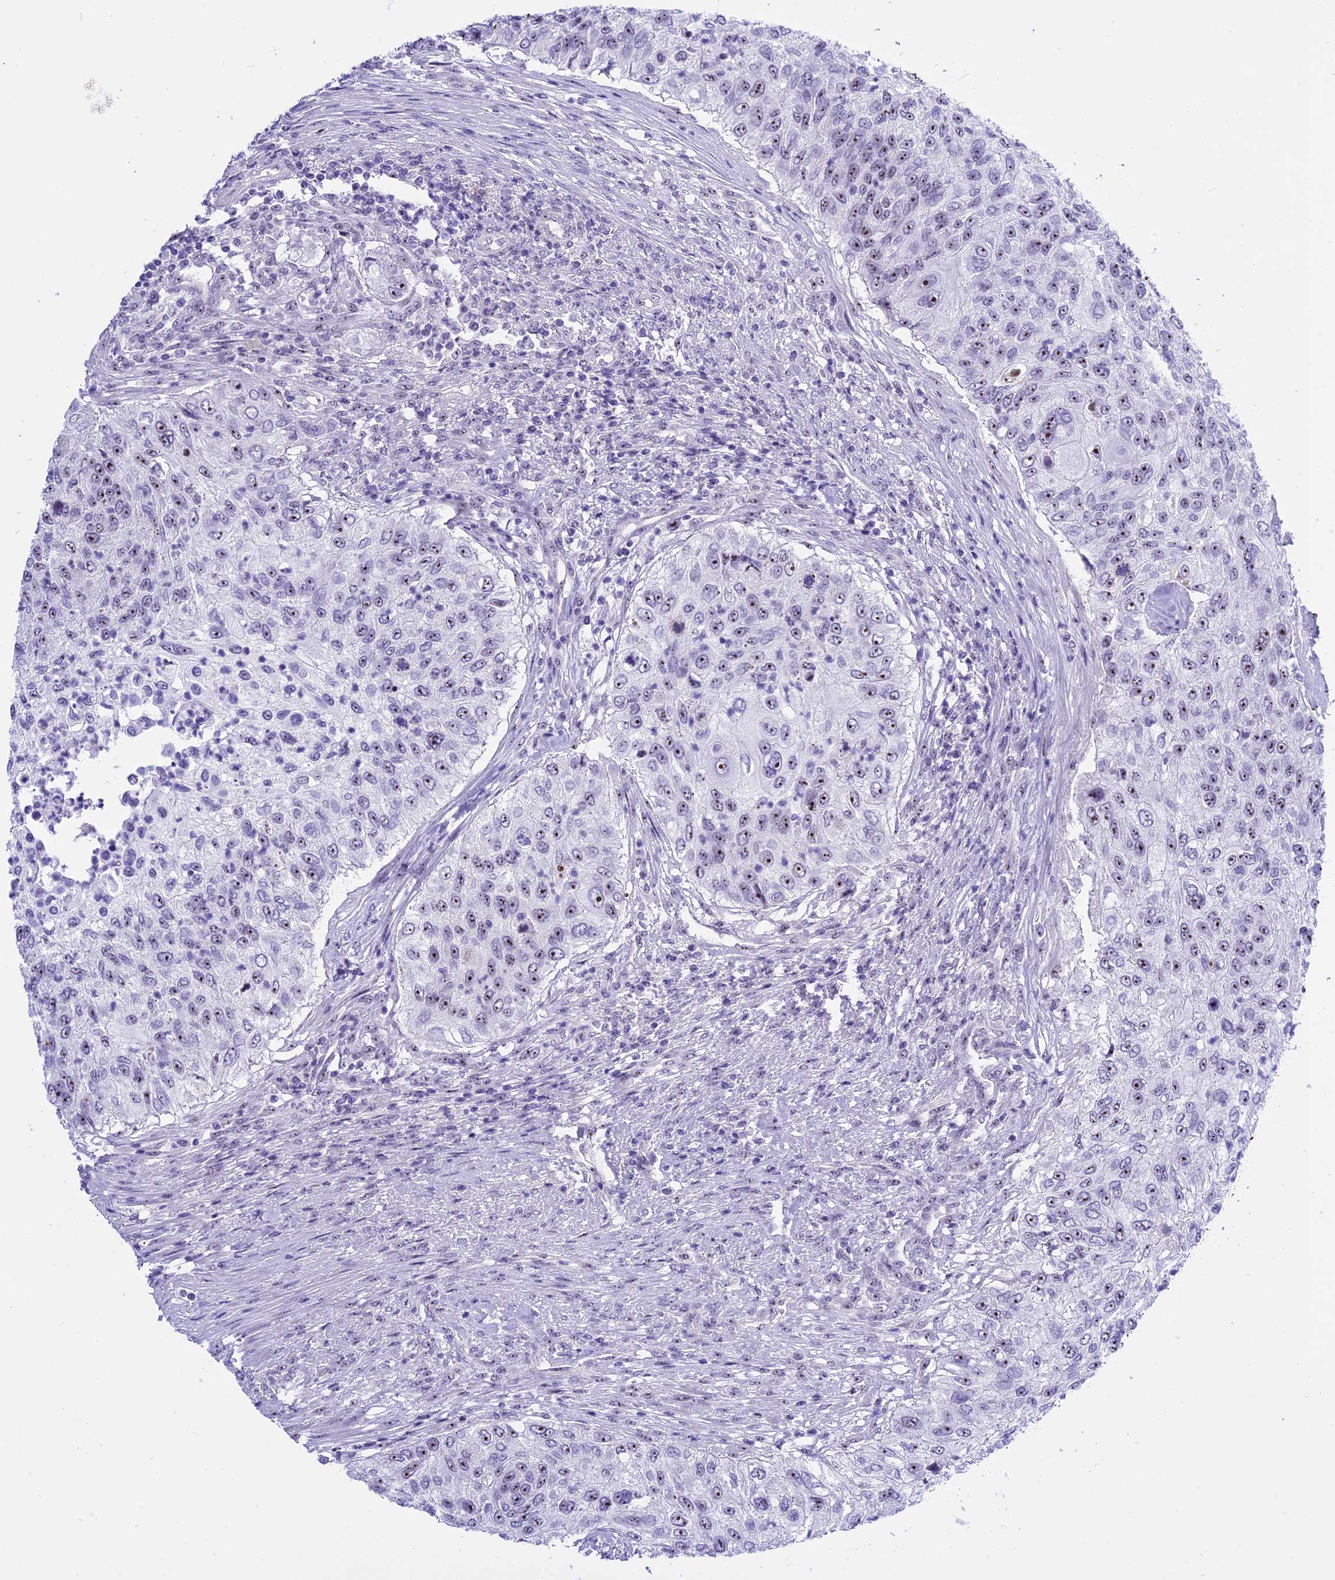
{"staining": {"intensity": "moderate", "quantity": "25%-75%", "location": "nuclear"}, "tissue": "urothelial cancer", "cell_type": "Tumor cells", "image_type": "cancer", "snomed": [{"axis": "morphology", "description": "Urothelial carcinoma, High grade"}, {"axis": "topography", "description": "Urinary bladder"}], "caption": "Protein analysis of high-grade urothelial carcinoma tissue displays moderate nuclear expression in approximately 25%-75% of tumor cells.", "gene": "TBL3", "patient": {"sex": "female", "age": 60}}